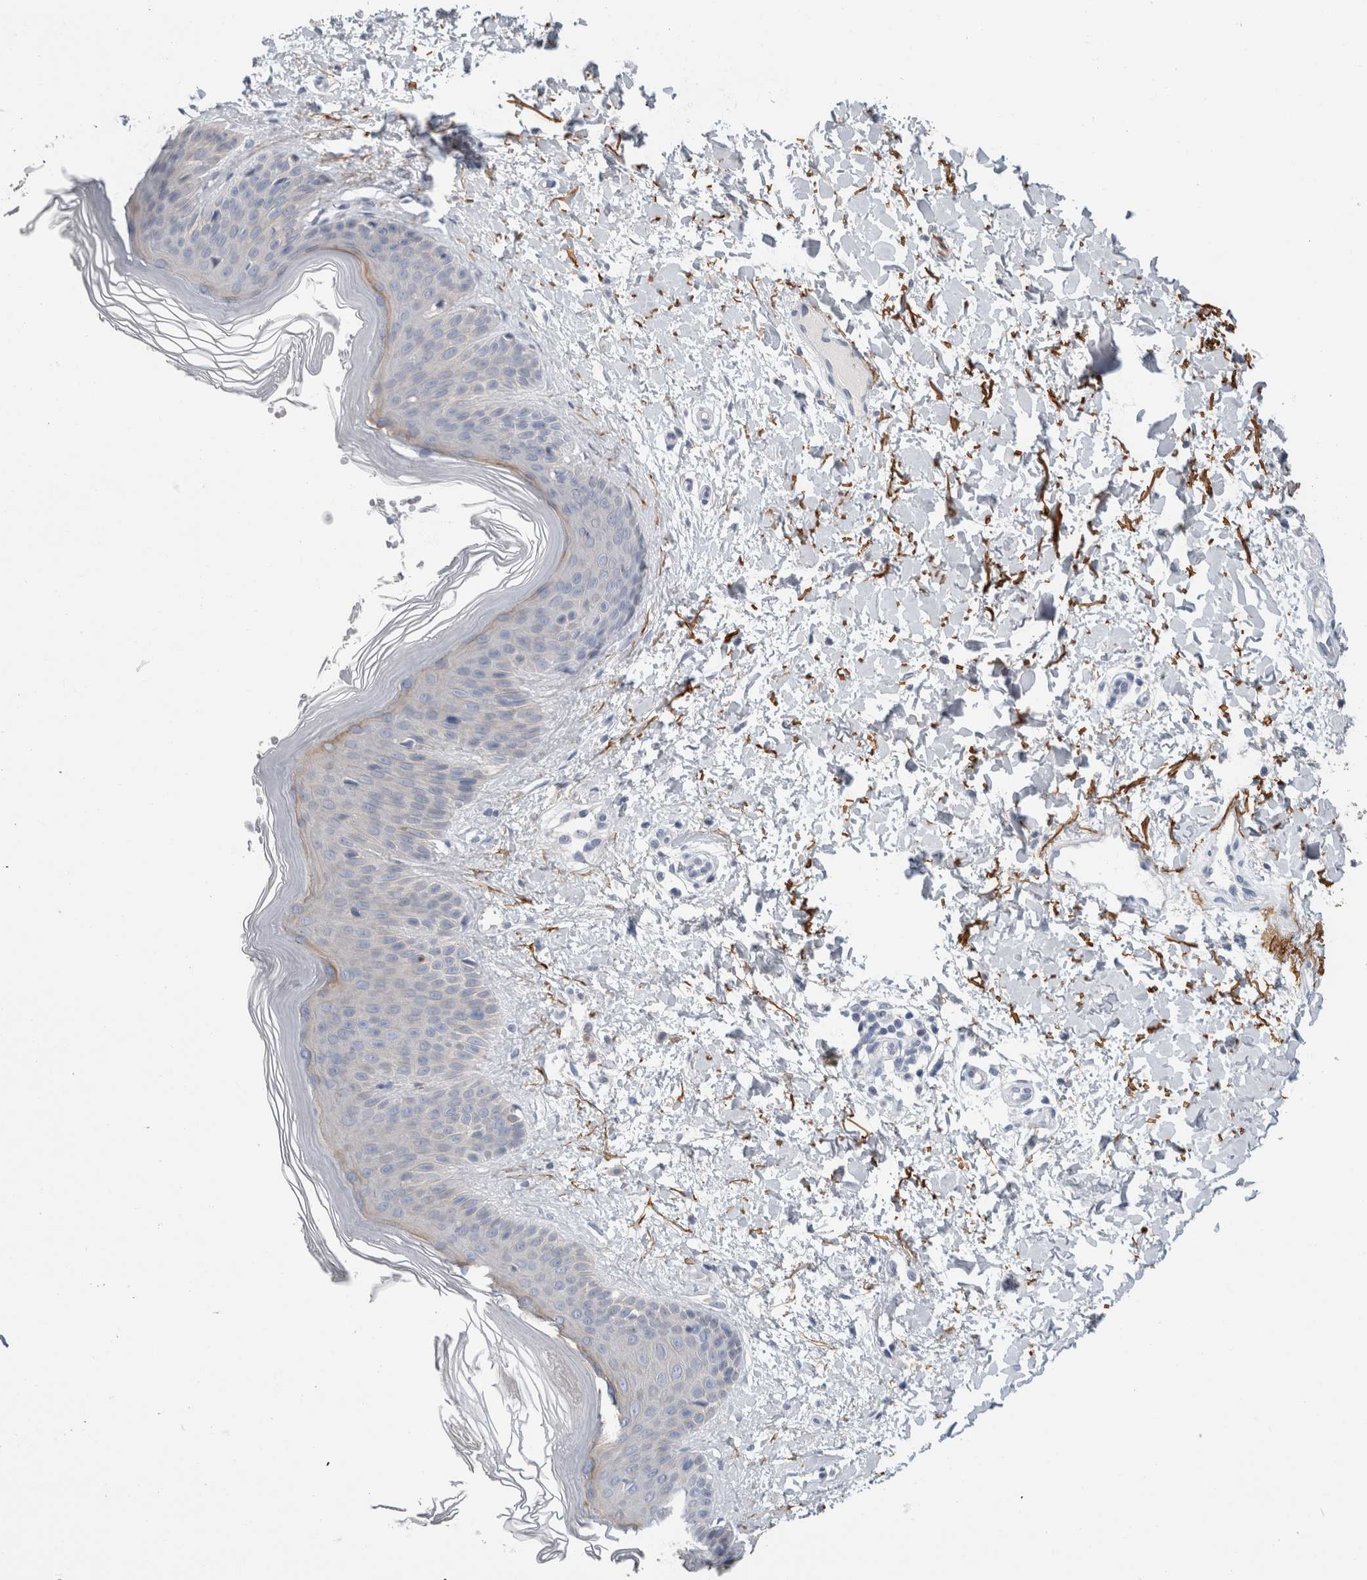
{"staining": {"intensity": "moderate", "quantity": "<25%", "location": "cytoplasmic/membranous"}, "tissue": "skin", "cell_type": "Fibroblasts", "image_type": "normal", "snomed": [{"axis": "morphology", "description": "Normal tissue, NOS"}, {"axis": "morphology", "description": "Malignant melanoma, Metastatic site"}, {"axis": "topography", "description": "Skin"}], "caption": "The image displays immunohistochemical staining of unremarkable skin. There is moderate cytoplasmic/membranous positivity is appreciated in approximately <25% of fibroblasts. Using DAB (brown) and hematoxylin (blue) stains, captured at high magnification using brightfield microscopy.", "gene": "CD55", "patient": {"sex": "male", "age": 41}}